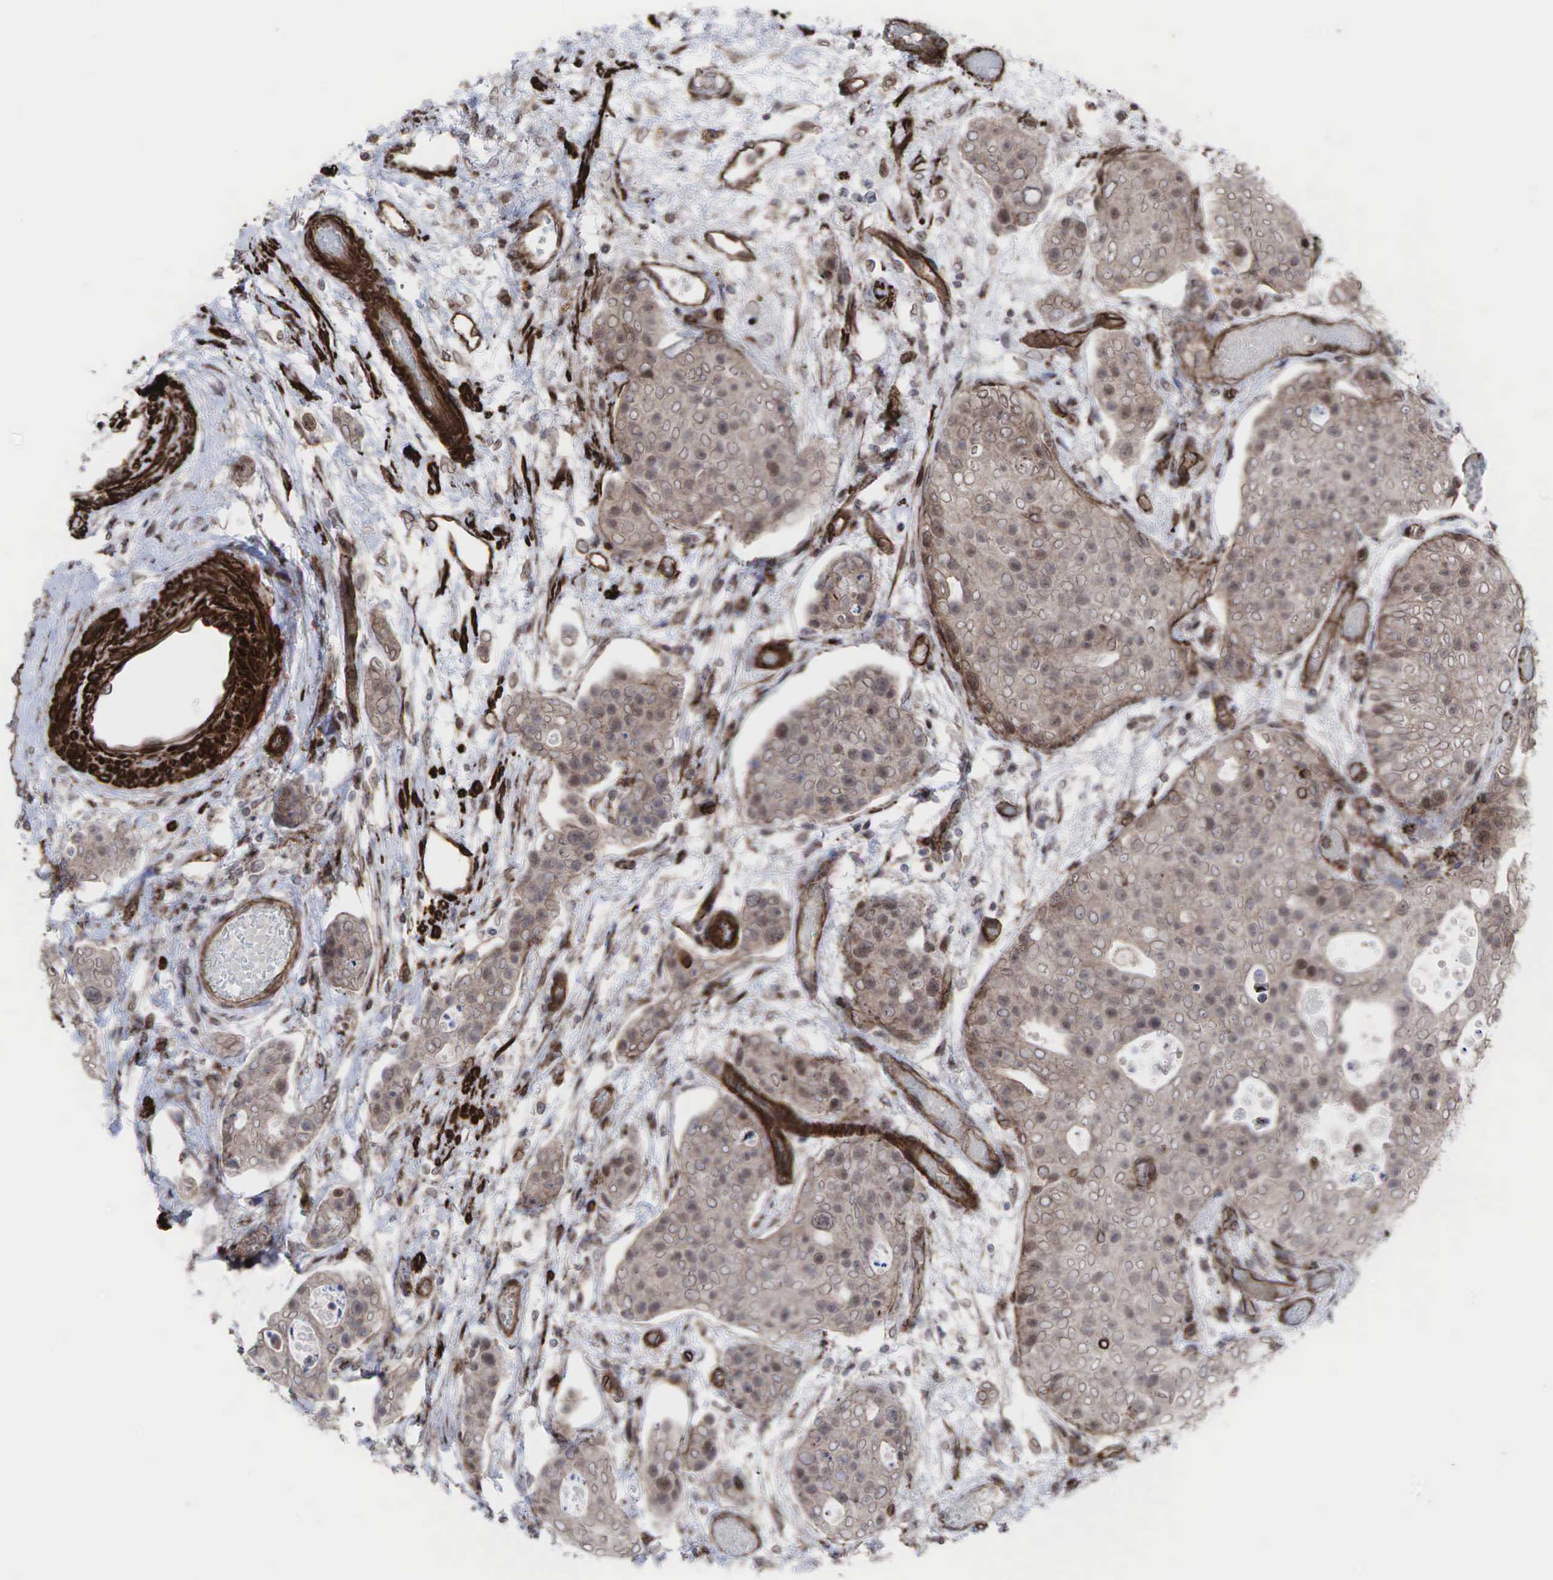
{"staining": {"intensity": "weak", "quantity": ">75%", "location": "cytoplasmic/membranous"}, "tissue": "urothelial cancer", "cell_type": "Tumor cells", "image_type": "cancer", "snomed": [{"axis": "morphology", "description": "Urothelial carcinoma, High grade"}, {"axis": "topography", "description": "Urinary bladder"}], "caption": "Human high-grade urothelial carcinoma stained for a protein (brown) displays weak cytoplasmic/membranous positive staining in about >75% of tumor cells.", "gene": "GPRASP1", "patient": {"sex": "male", "age": 78}}